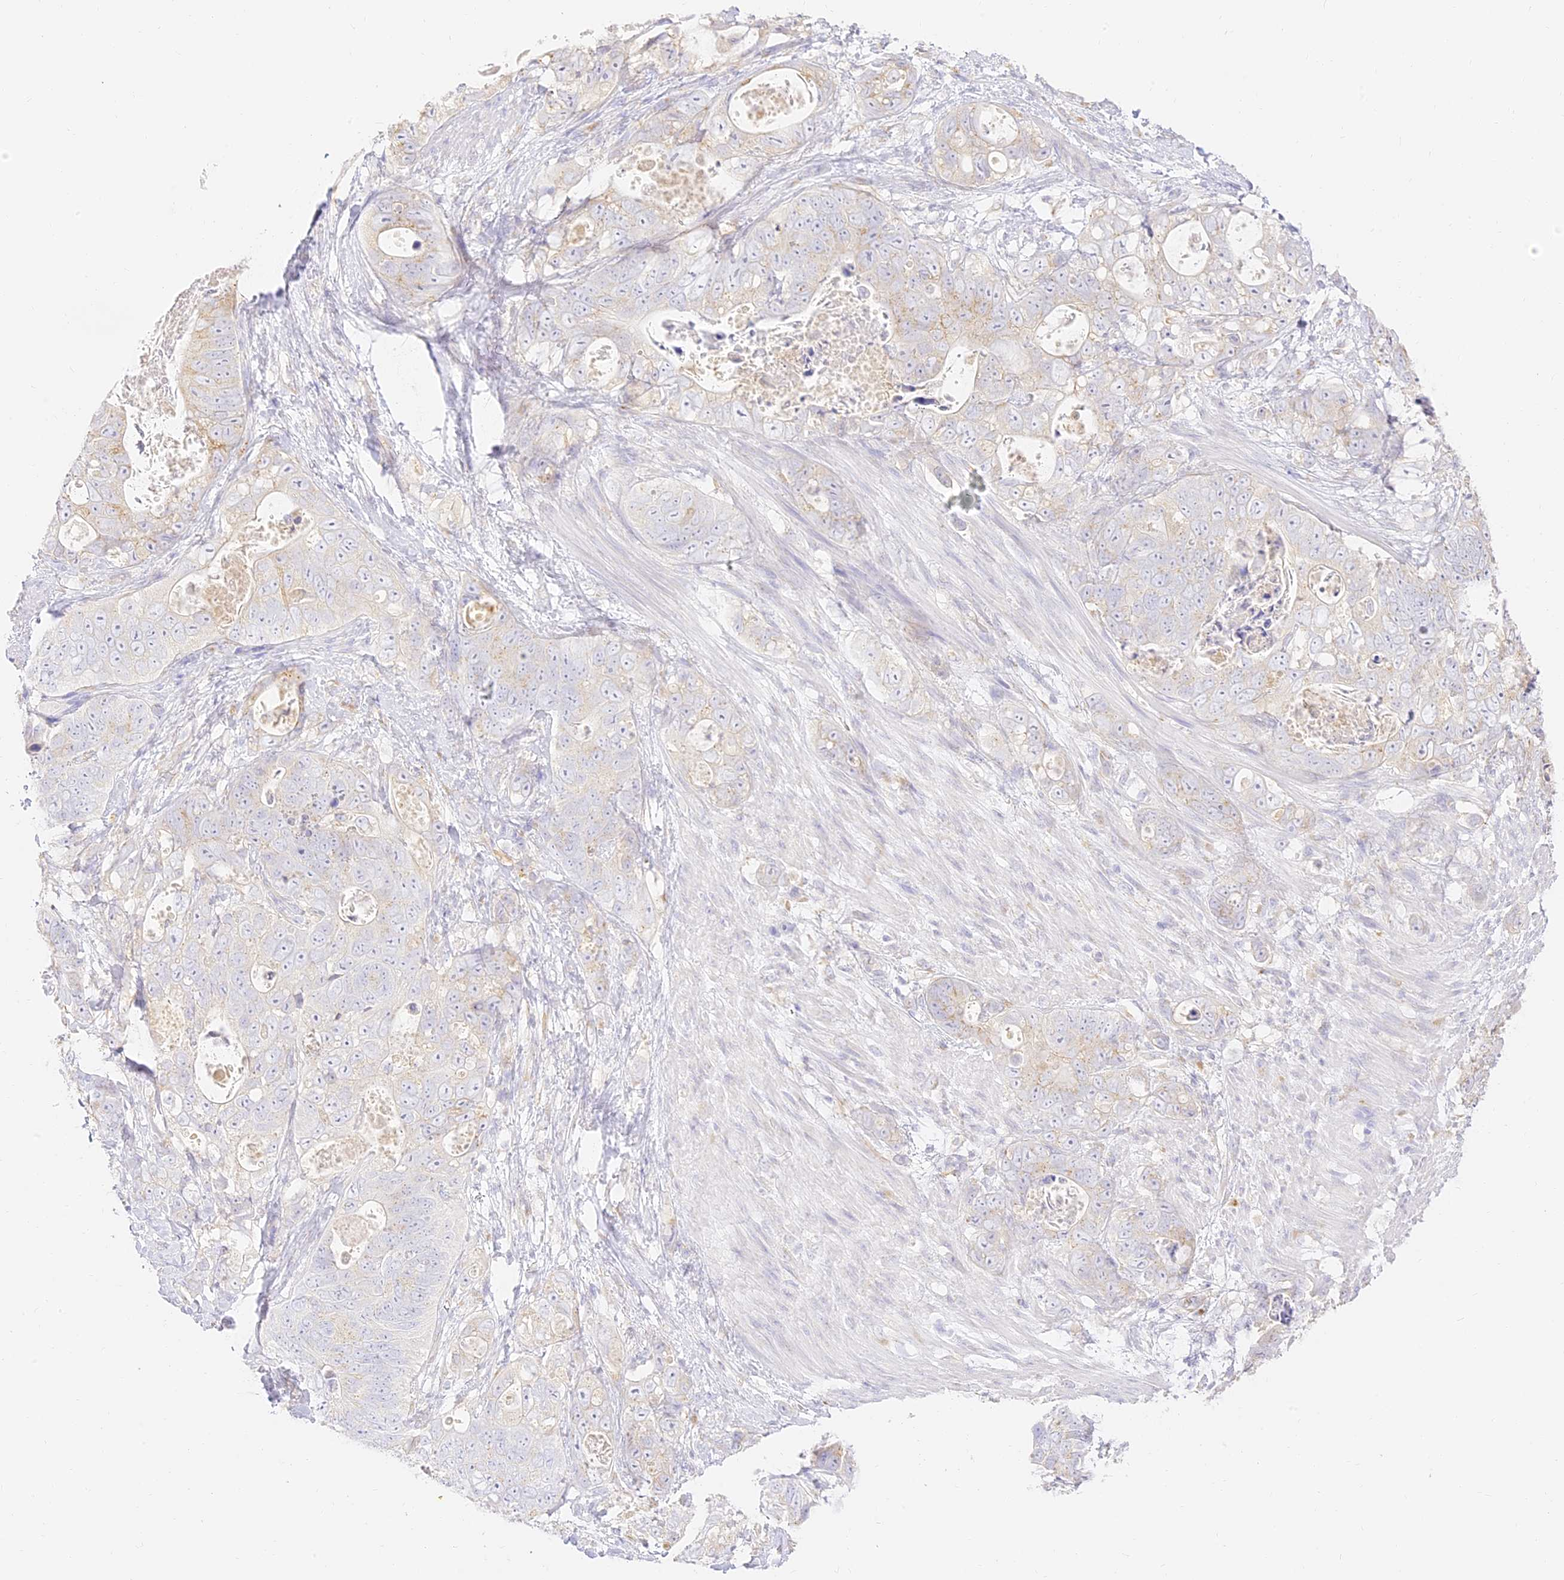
{"staining": {"intensity": "weak", "quantity": "<25%", "location": "cytoplasmic/membranous"}, "tissue": "stomach cancer", "cell_type": "Tumor cells", "image_type": "cancer", "snomed": [{"axis": "morphology", "description": "Normal tissue, NOS"}, {"axis": "morphology", "description": "Adenocarcinoma, NOS"}, {"axis": "topography", "description": "Stomach"}], "caption": "Immunohistochemistry micrograph of neoplastic tissue: stomach cancer (adenocarcinoma) stained with DAB shows no significant protein staining in tumor cells.", "gene": "SEC13", "patient": {"sex": "female", "age": 89}}